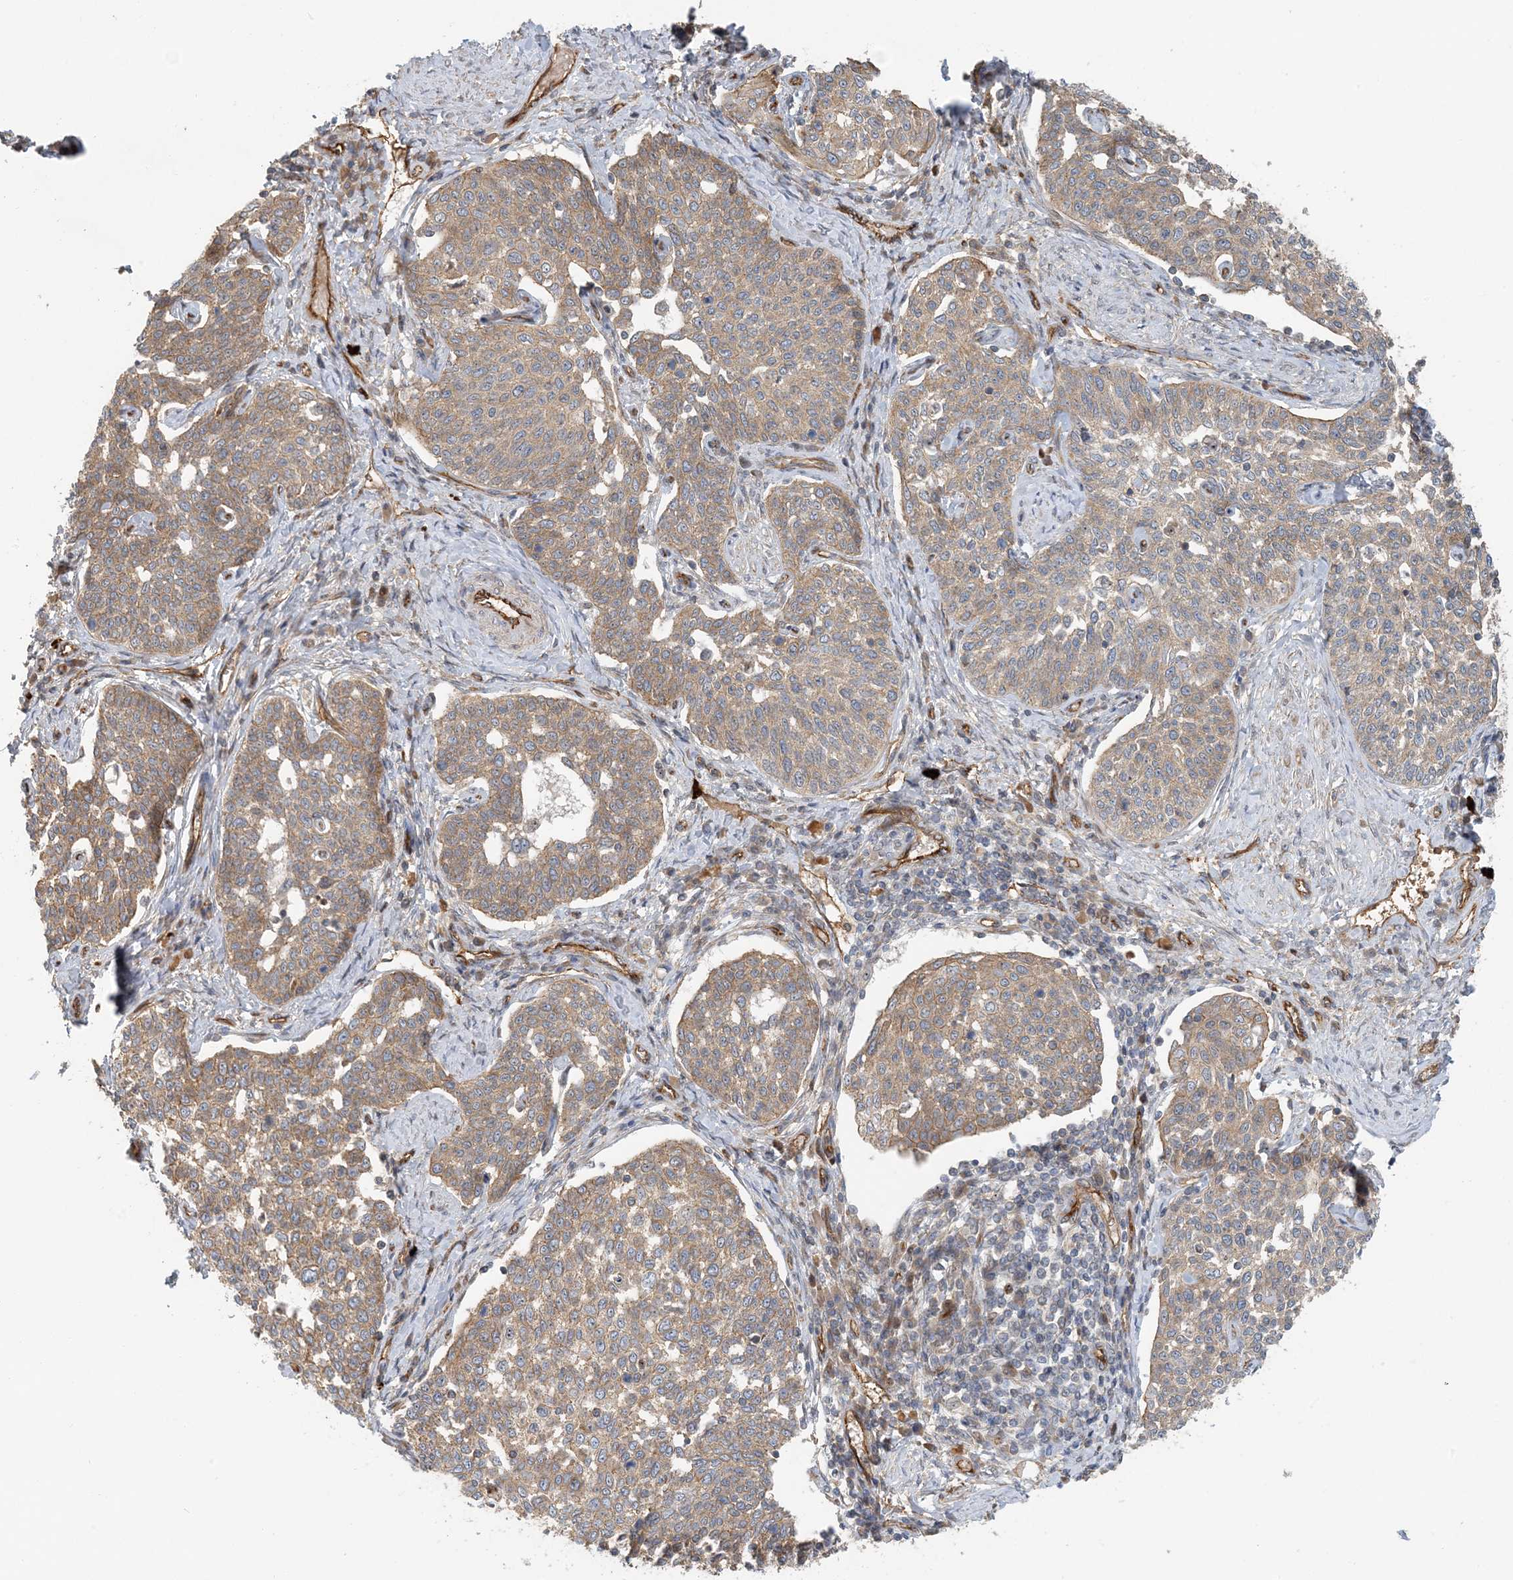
{"staining": {"intensity": "moderate", "quantity": ">75%", "location": "cytoplasmic/membranous"}, "tissue": "cervical cancer", "cell_type": "Tumor cells", "image_type": "cancer", "snomed": [{"axis": "morphology", "description": "Squamous cell carcinoma, NOS"}, {"axis": "topography", "description": "Cervix"}], "caption": "Protein analysis of cervical cancer (squamous cell carcinoma) tissue displays moderate cytoplasmic/membranous positivity in about >75% of tumor cells.", "gene": "MYL5", "patient": {"sex": "female", "age": 34}}